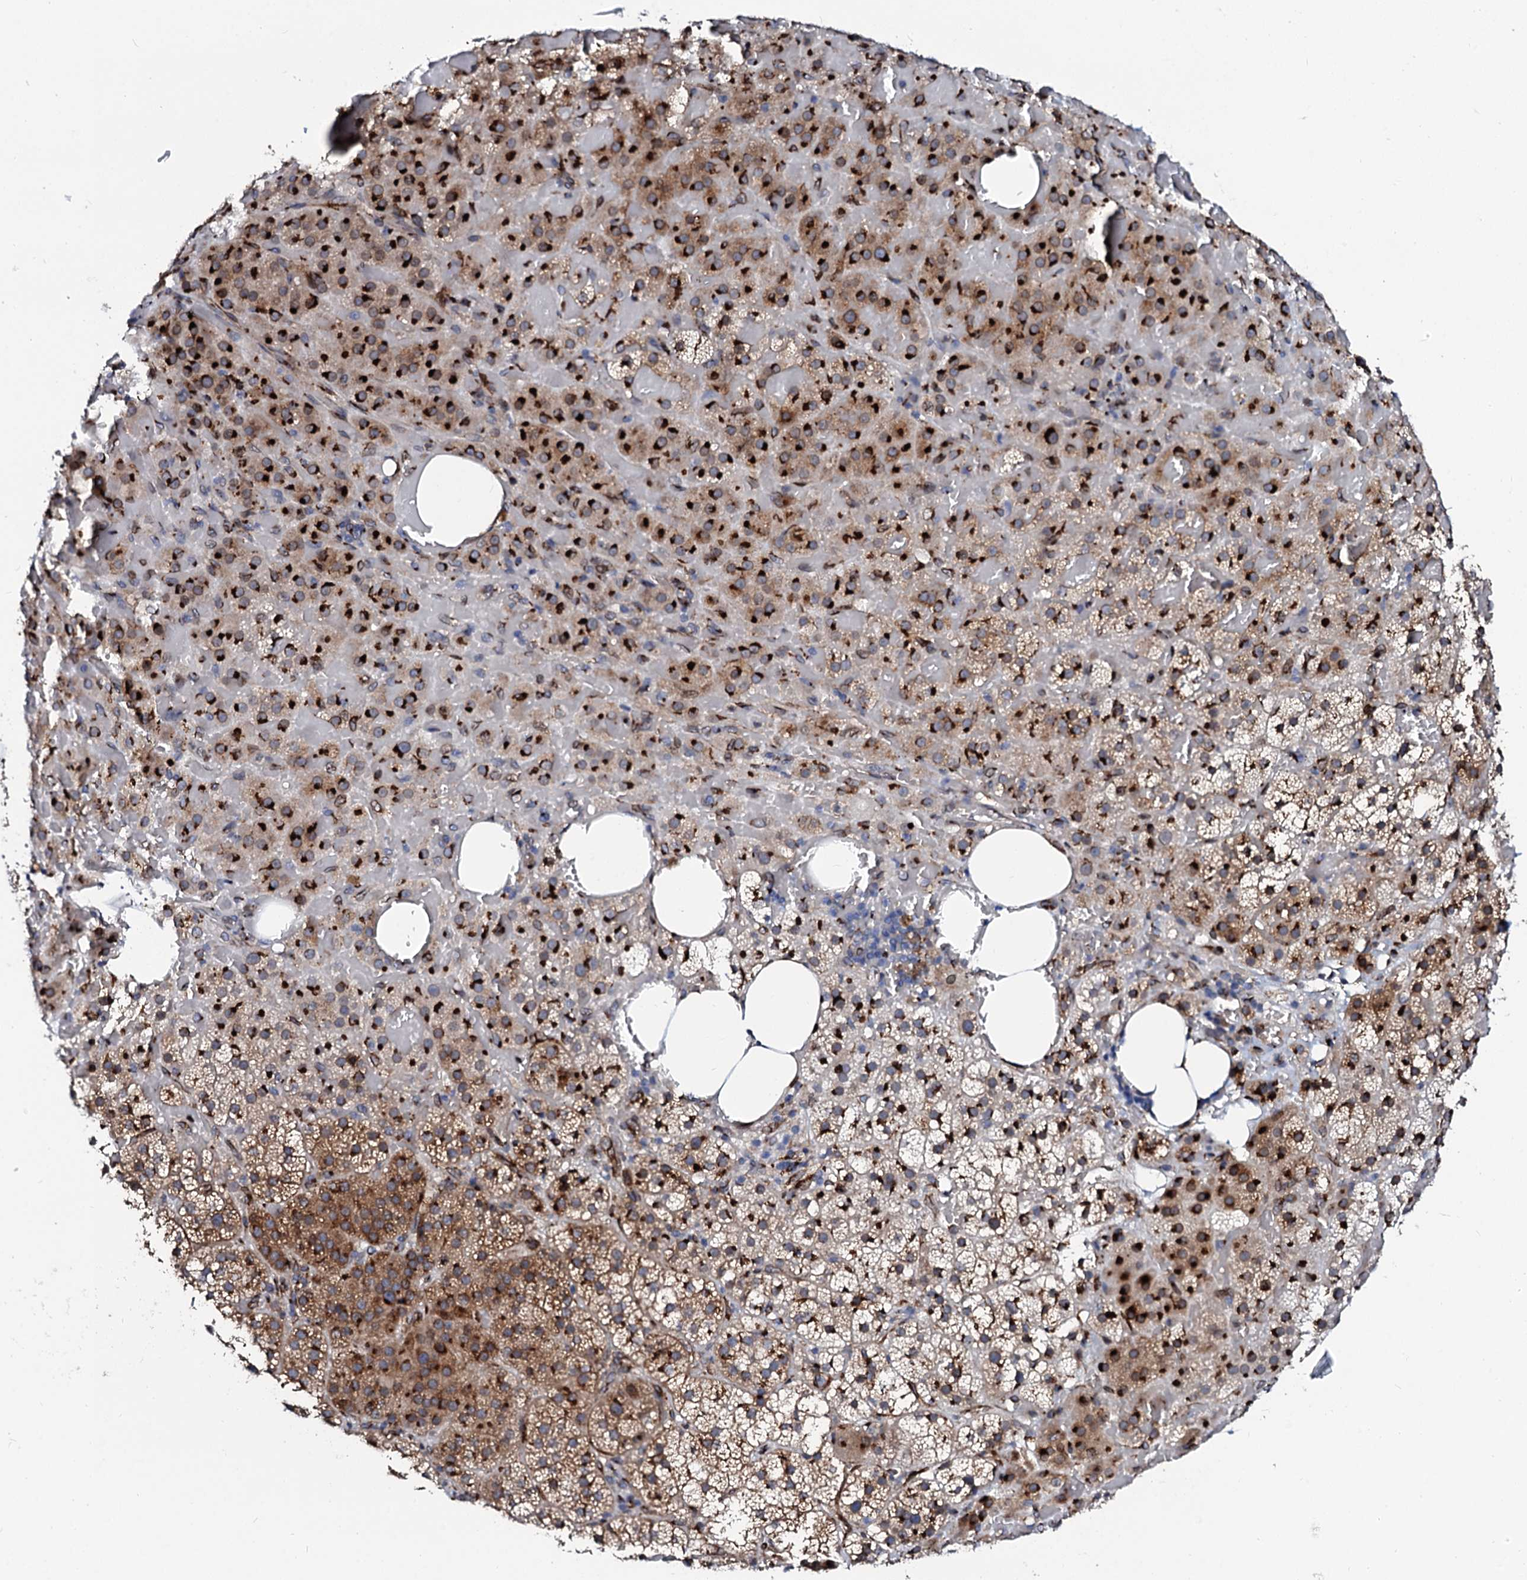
{"staining": {"intensity": "strong", "quantity": ">75%", "location": "cytoplasmic/membranous"}, "tissue": "adrenal gland", "cell_type": "Glandular cells", "image_type": "normal", "snomed": [{"axis": "morphology", "description": "Normal tissue, NOS"}, {"axis": "topography", "description": "Adrenal gland"}], "caption": "Protein expression analysis of normal adrenal gland shows strong cytoplasmic/membranous expression in approximately >75% of glandular cells.", "gene": "TMCO3", "patient": {"sex": "female", "age": 59}}